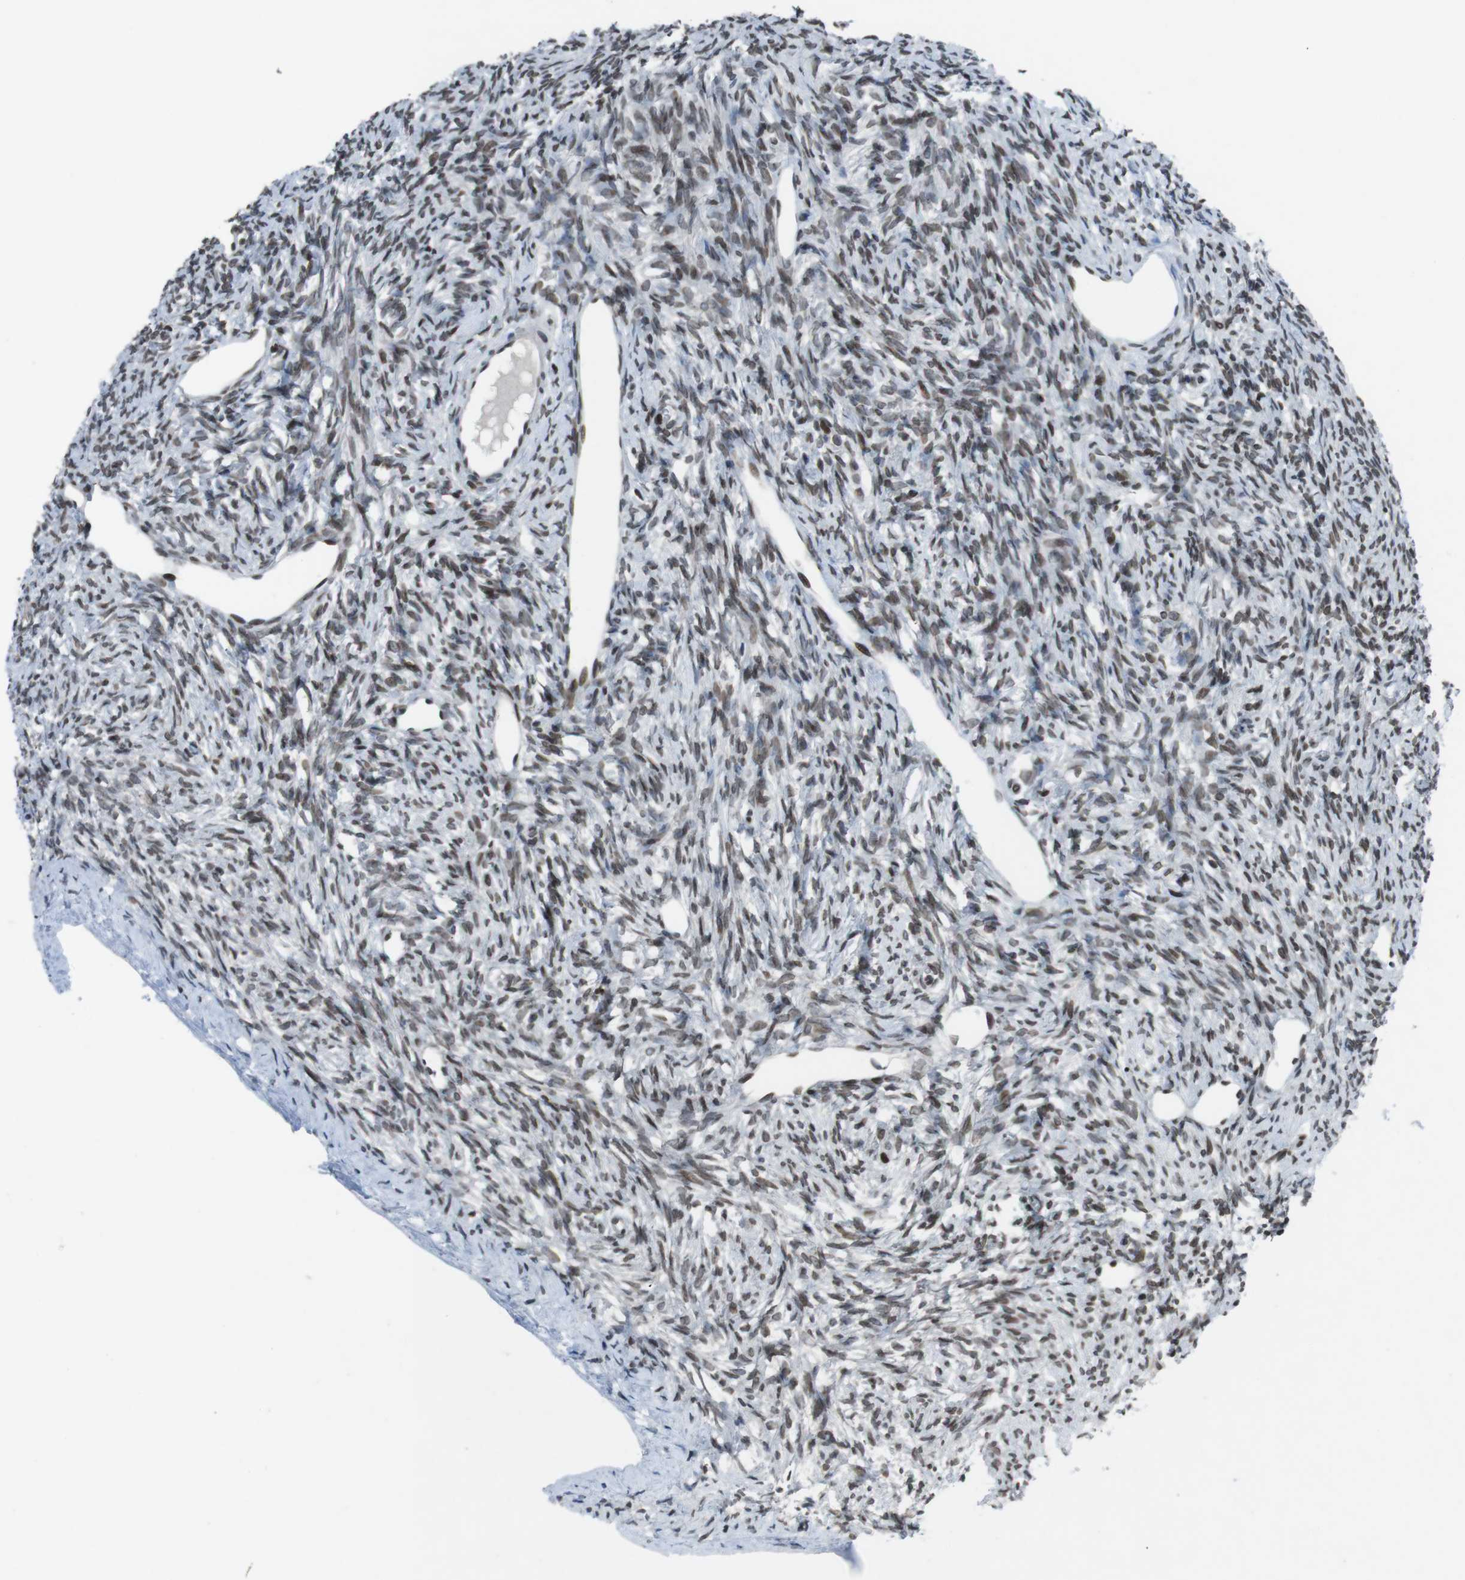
{"staining": {"intensity": "moderate", "quantity": ">75%", "location": "nuclear"}, "tissue": "ovary", "cell_type": "Ovarian stroma cells", "image_type": "normal", "snomed": [{"axis": "morphology", "description": "Normal tissue, NOS"}, {"axis": "topography", "description": "Ovary"}], "caption": "This is a photomicrograph of immunohistochemistry (IHC) staining of benign ovary, which shows moderate staining in the nuclear of ovarian stroma cells.", "gene": "MAD1L1", "patient": {"sex": "female", "age": 33}}